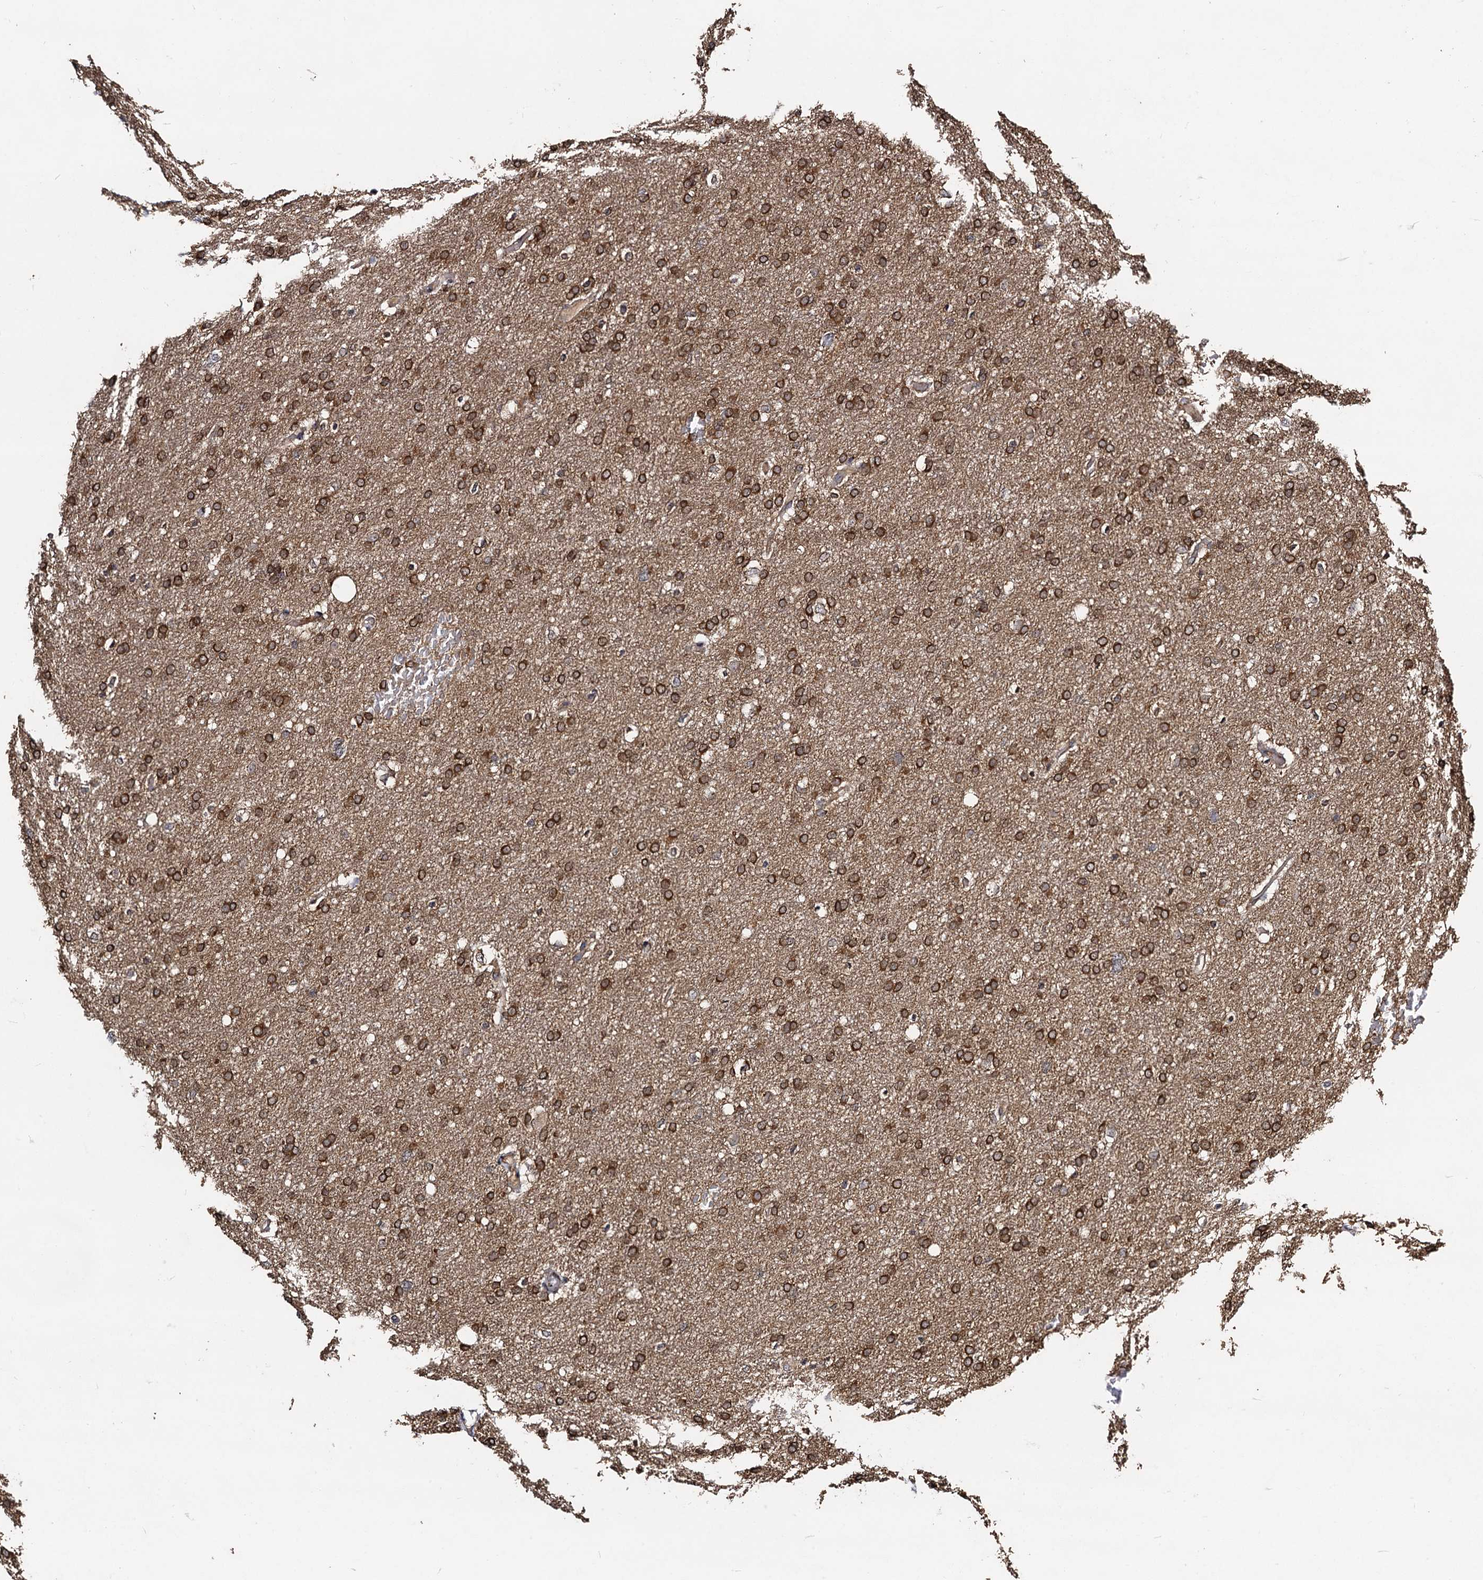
{"staining": {"intensity": "moderate", "quantity": ">75%", "location": "cytoplasmic/membranous"}, "tissue": "glioma", "cell_type": "Tumor cells", "image_type": "cancer", "snomed": [{"axis": "morphology", "description": "Glioma, malignant, High grade"}, {"axis": "topography", "description": "Cerebral cortex"}], "caption": "Immunohistochemistry (IHC) image of high-grade glioma (malignant) stained for a protein (brown), which reveals medium levels of moderate cytoplasmic/membranous staining in about >75% of tumor cells.", "gene": "KXD1", "patient": {"sex": "female", "age": 36}}